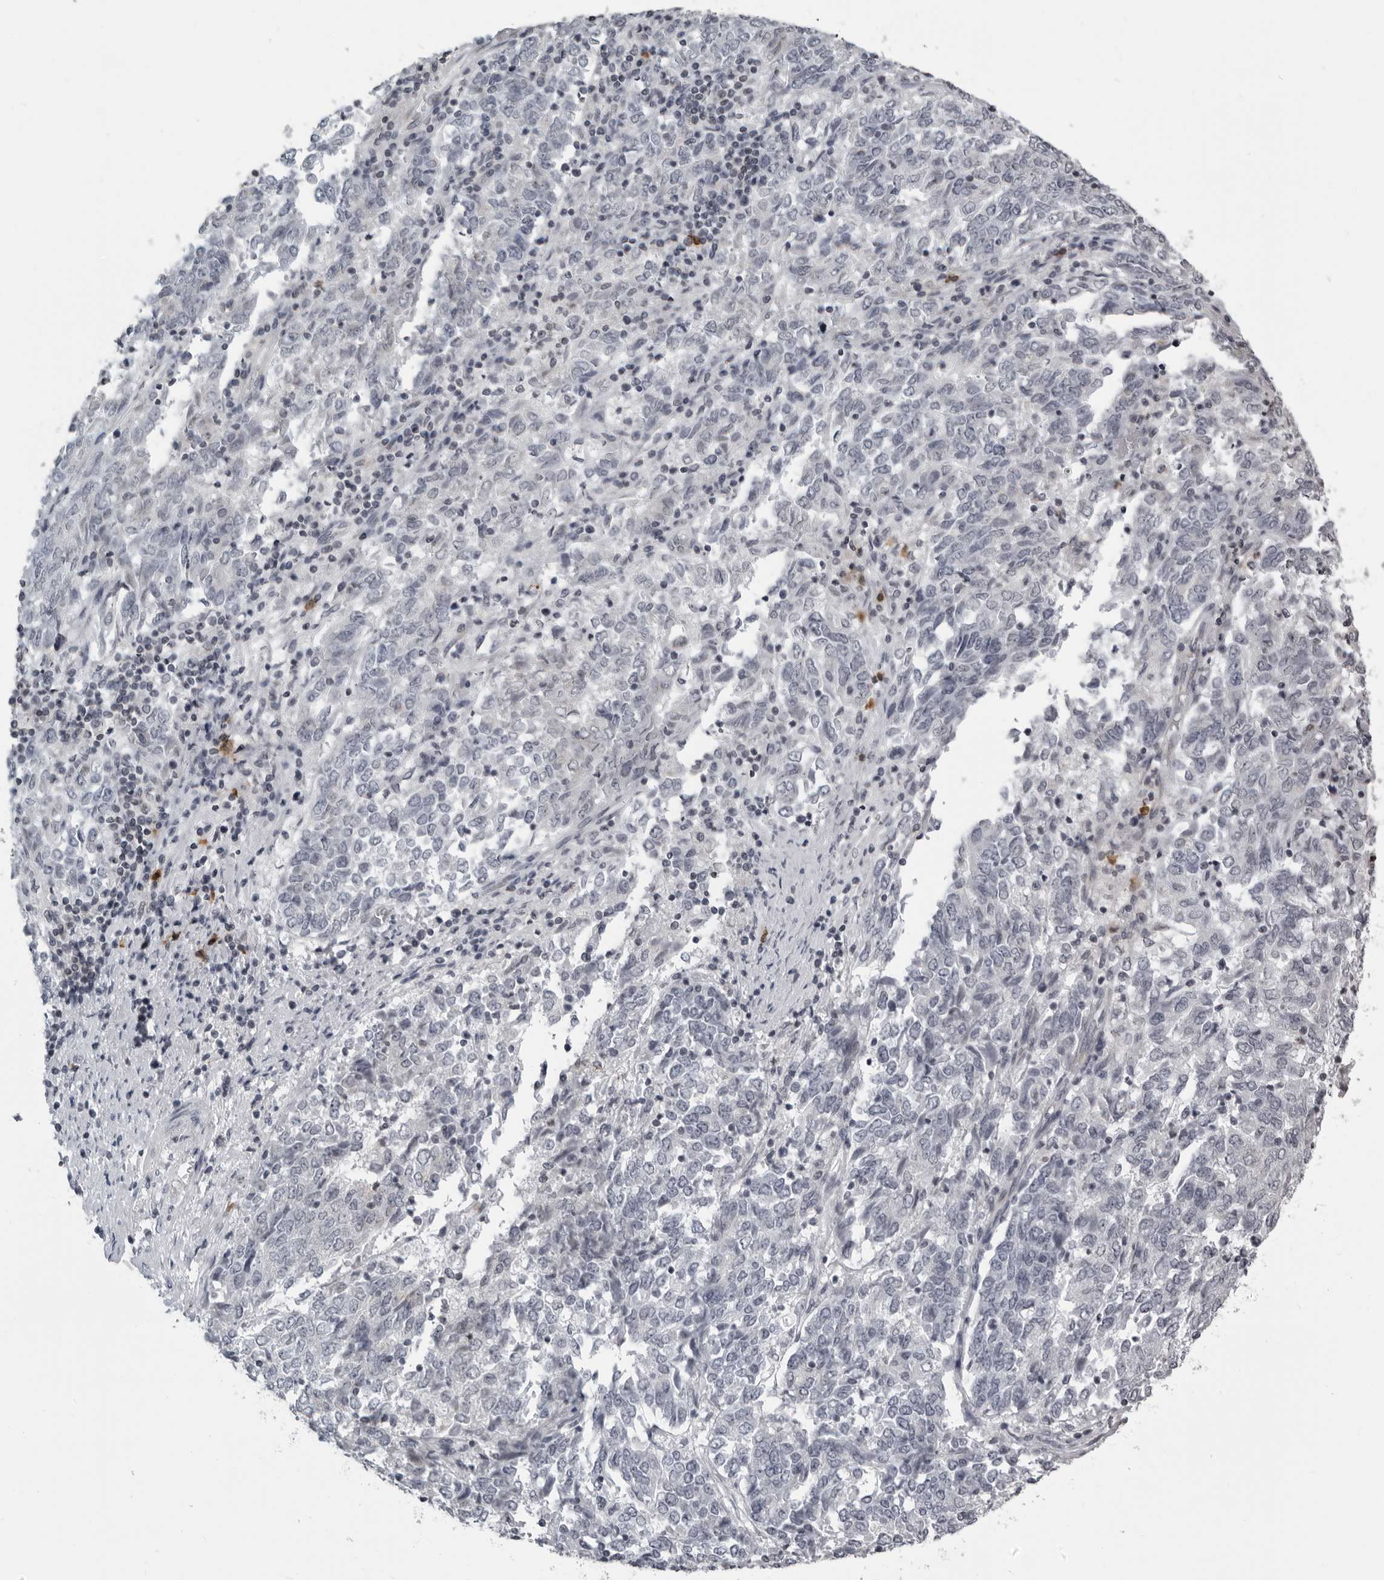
{"staining": {"intensity": "negative", "quantity": "none", "location": "none"}, "tissue": "endometrial cancer", "cell_type": "Tumor cells", "image_type": "cancer", "snomed": [{"axis": "morphology", "description": "Adenocarcinoma, NOS"}, {"axis": "topography", "description": "Endometrium"}], "caption": "IHC image of neoplastic tissue: human endometrial cancer stained with DAB (3,3'-diaminobenzidine) demonstrates no significant protein expression in tumor cells.", "gene": "RTCA", "patient": {"sex": "female", "age": 80}}